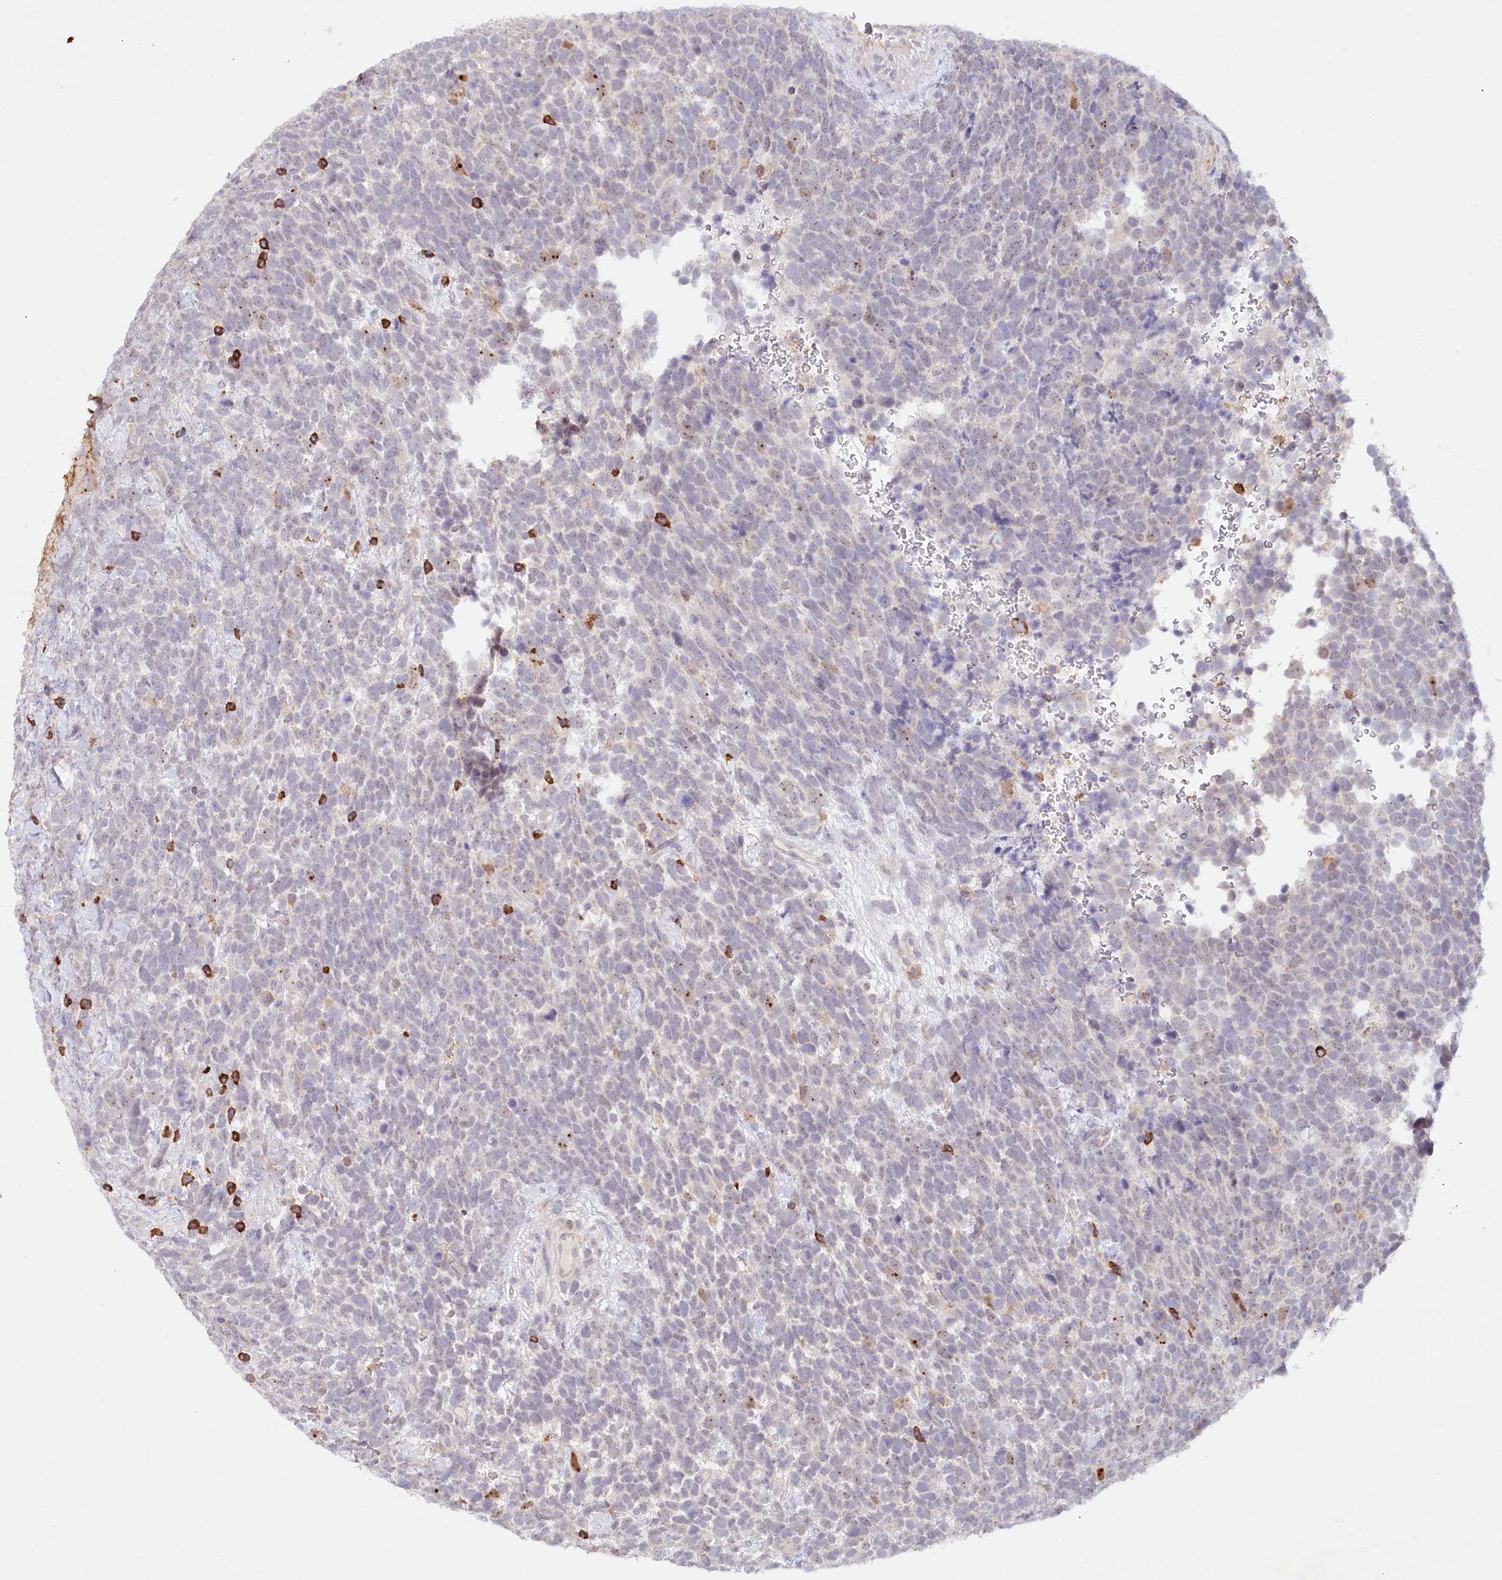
{"staining": {"intensity": "weak", "quantity": "<25%", "location": "nuclear"}, "tissue": "urothelial cancer", "cell_type": "Tumor cells", "image_type": "cancer", "snomed": [{"axis": "morphology", "description": "Urothelial carcinoma, High grade"}, {"axis": "topography", "description": "Urinary bladder"}], "caption": "Tumor cells are negative for protein expression in human urothelial carcinoma (high-grade). Nuclei are stained in blue.", "gene": "ALDH3B1", "patient": {"sex": "female", "age": 82}}